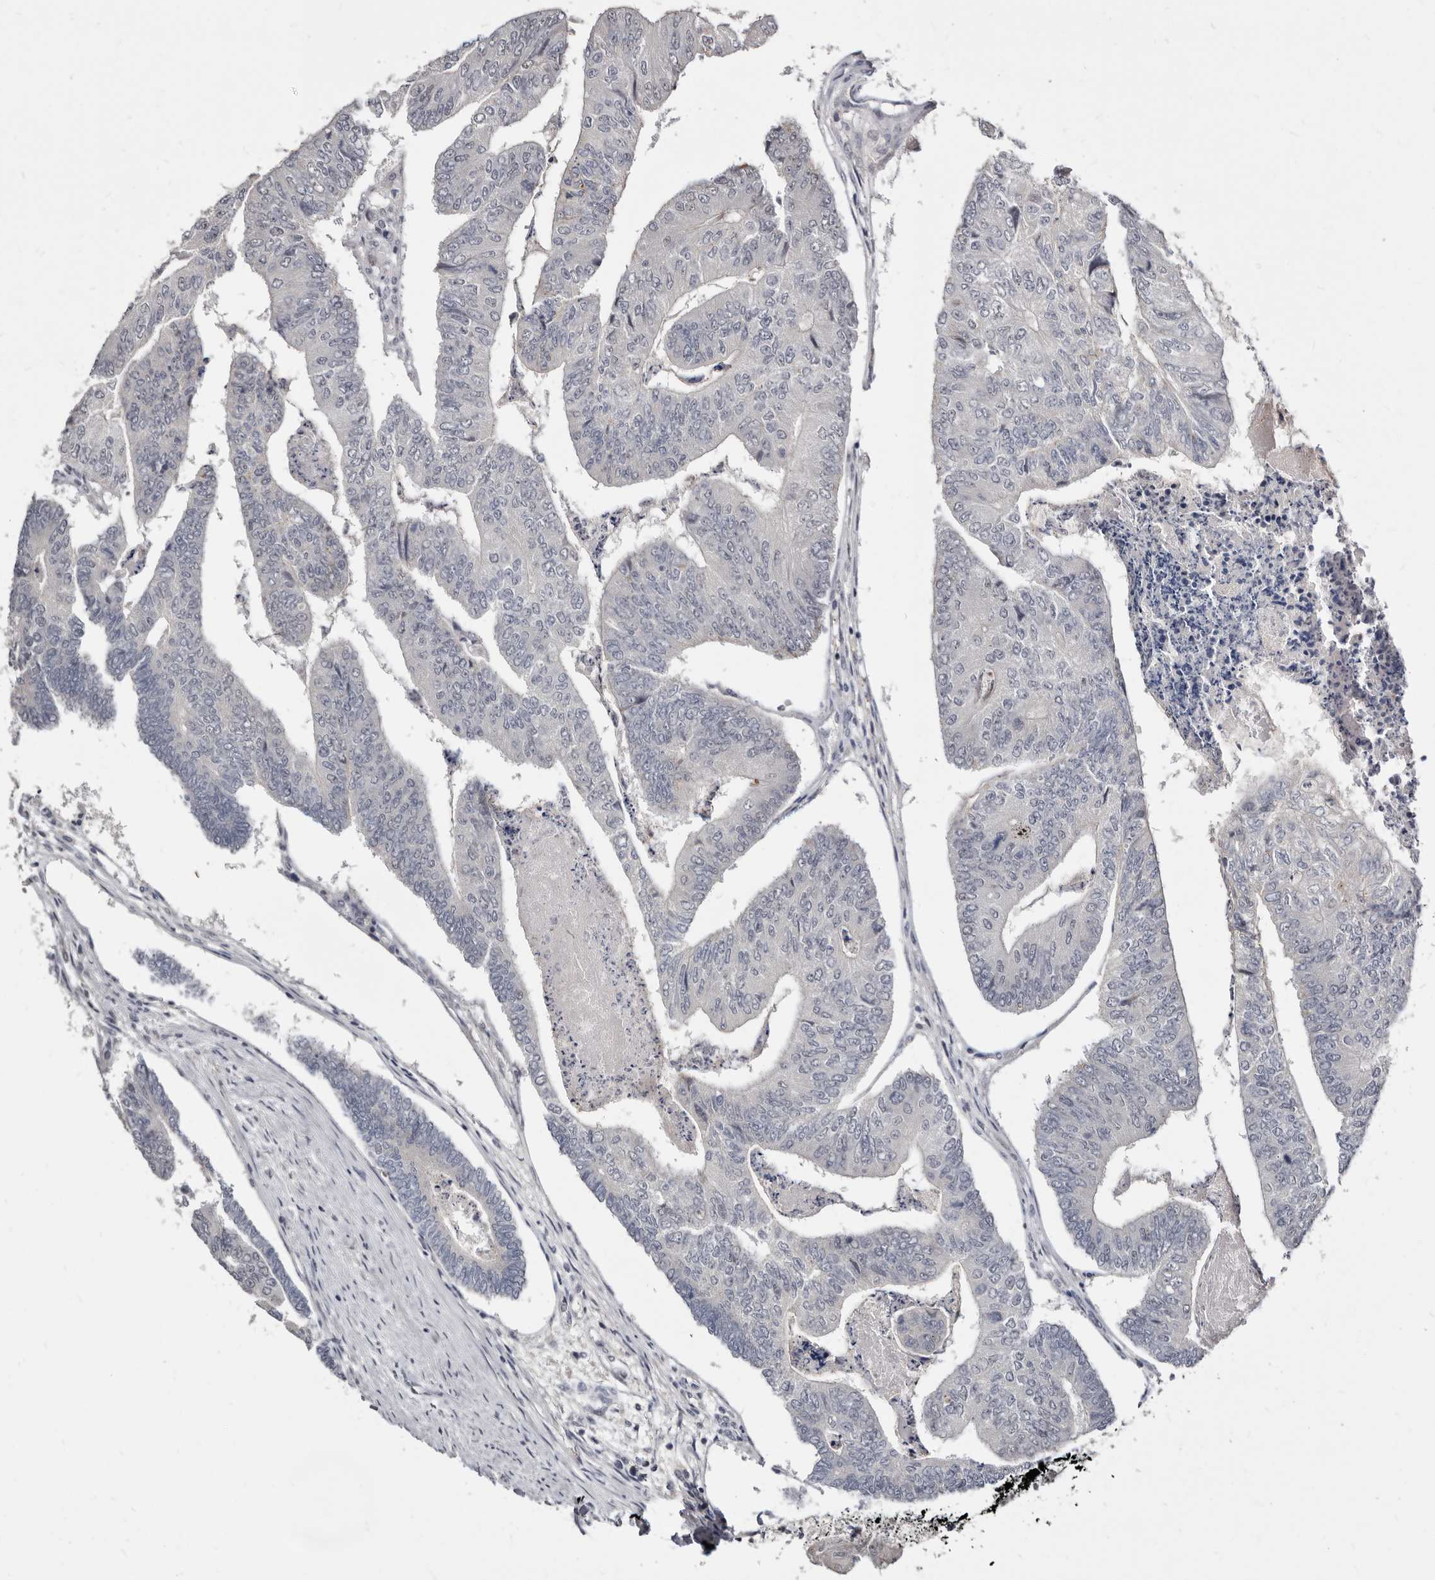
{"staining": {"intensity": "negative", "quantity": "none", "location": "none"}, "tissue": "colorectal cancer", "cell_type": "Tumor cells", "image_type": "cancer", "snomed": [{"axis": "morphology", "description": "Adenocarcinoma, NOS"}, {"axis": "topography", "description": "Colon"}], "caption": "This is an immunohistochemistry (IHC) micrograph of human adenocarcinoma (colorectal). There is no staining in tumor cells.", "gene": "KLHL4", "patient": {"sex": "female", "age": 67}}